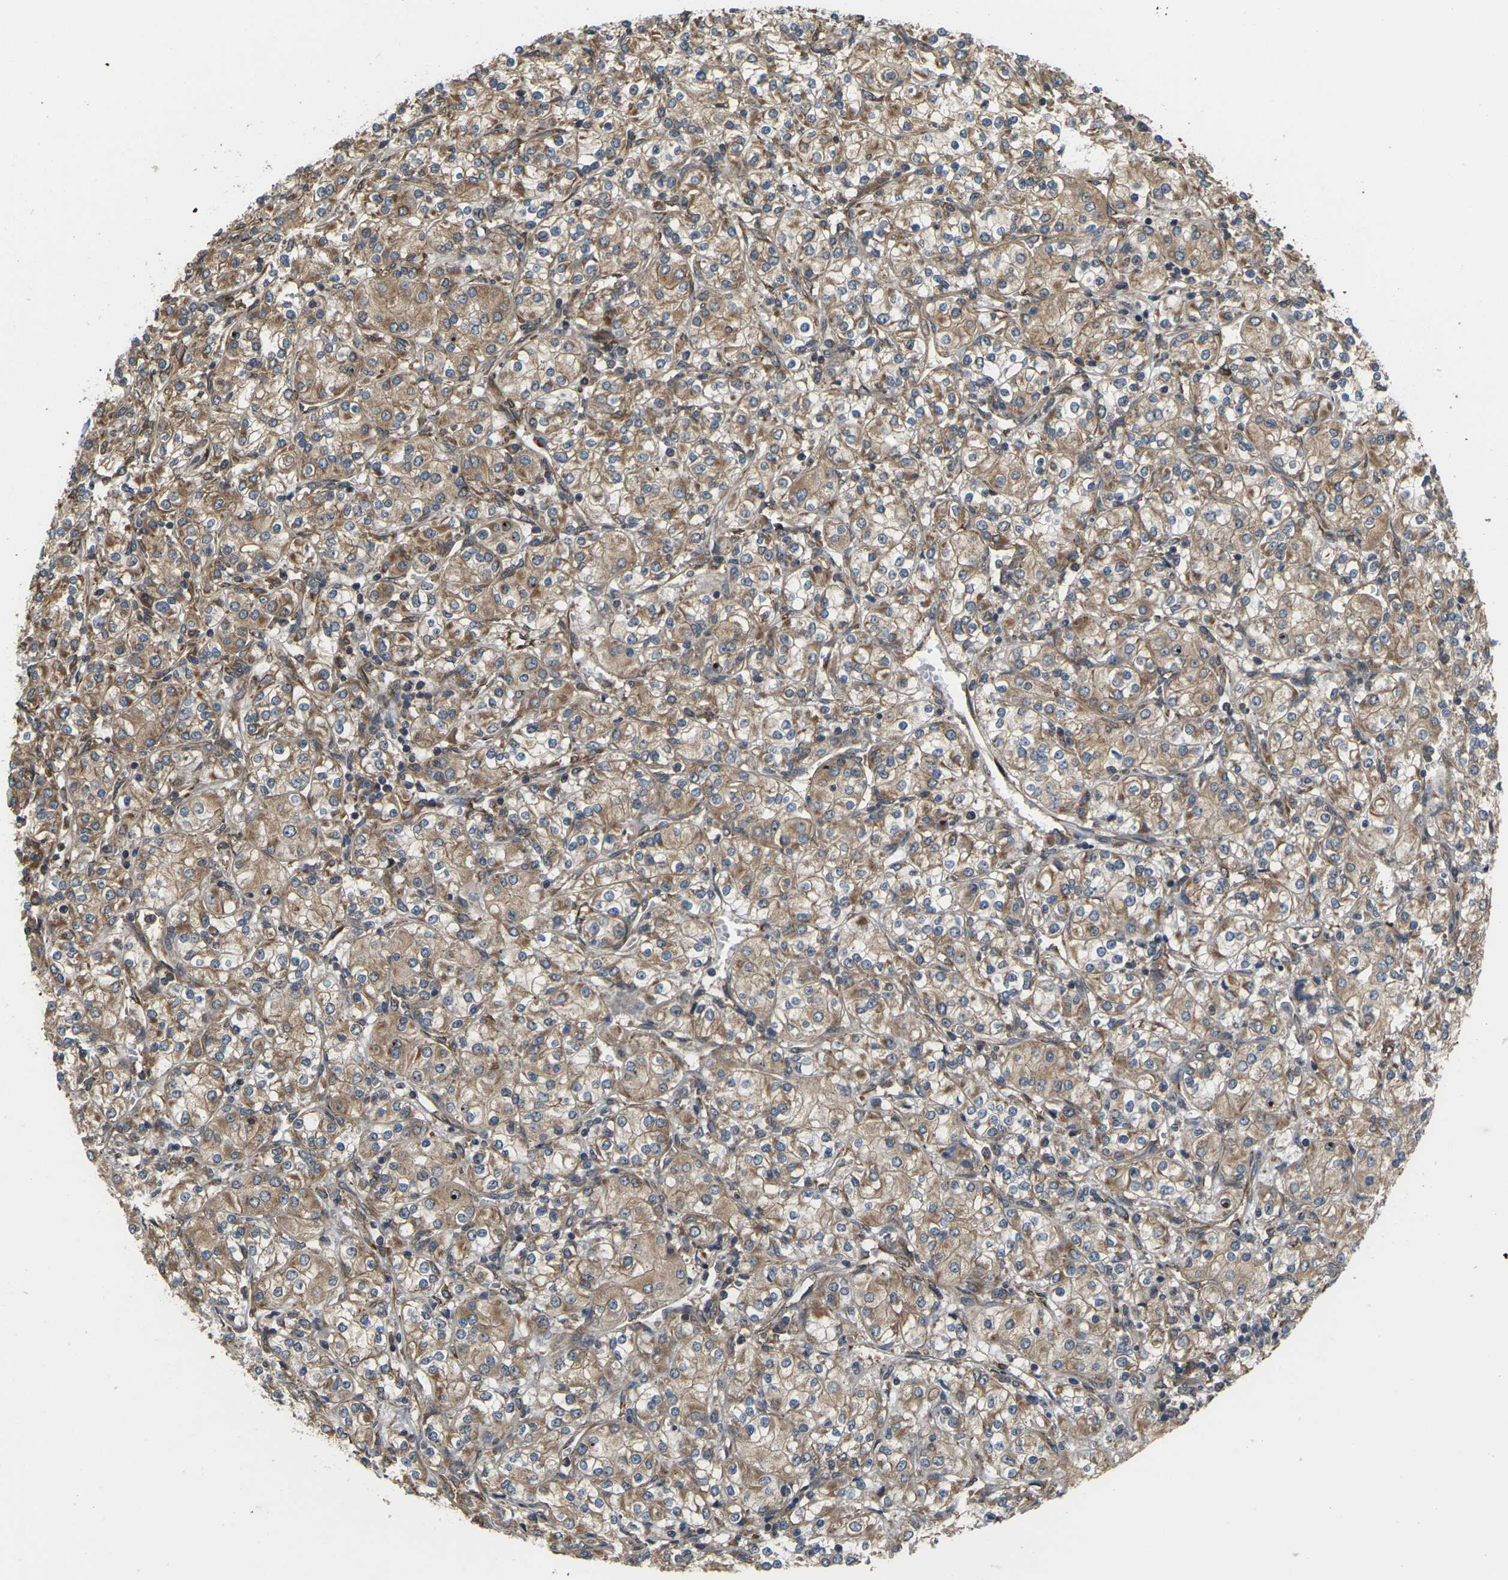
{"staining": {"intensity": "moderate", "quantity": ">75%", "location": "cytoplasmic/membranous"}, "tissue": "renal cancer", "cell_type": "Tumor cells", "image_type": "cancer", "snomed": [{"axis": "morphology", "description": "Adenocarcinoma, NOS"}, {"axis": "topography", "description": "Kidney"}], "caption": "Approximately >75% of tumor cells in human renal cancer (adenocarcinoma) exhibit moderate cytoplasmic/membranous protein positivity as visualized by brown immunohistochemical staining.", "gene": "NRAS", "patient": {"sex": "male", "age": 77}}